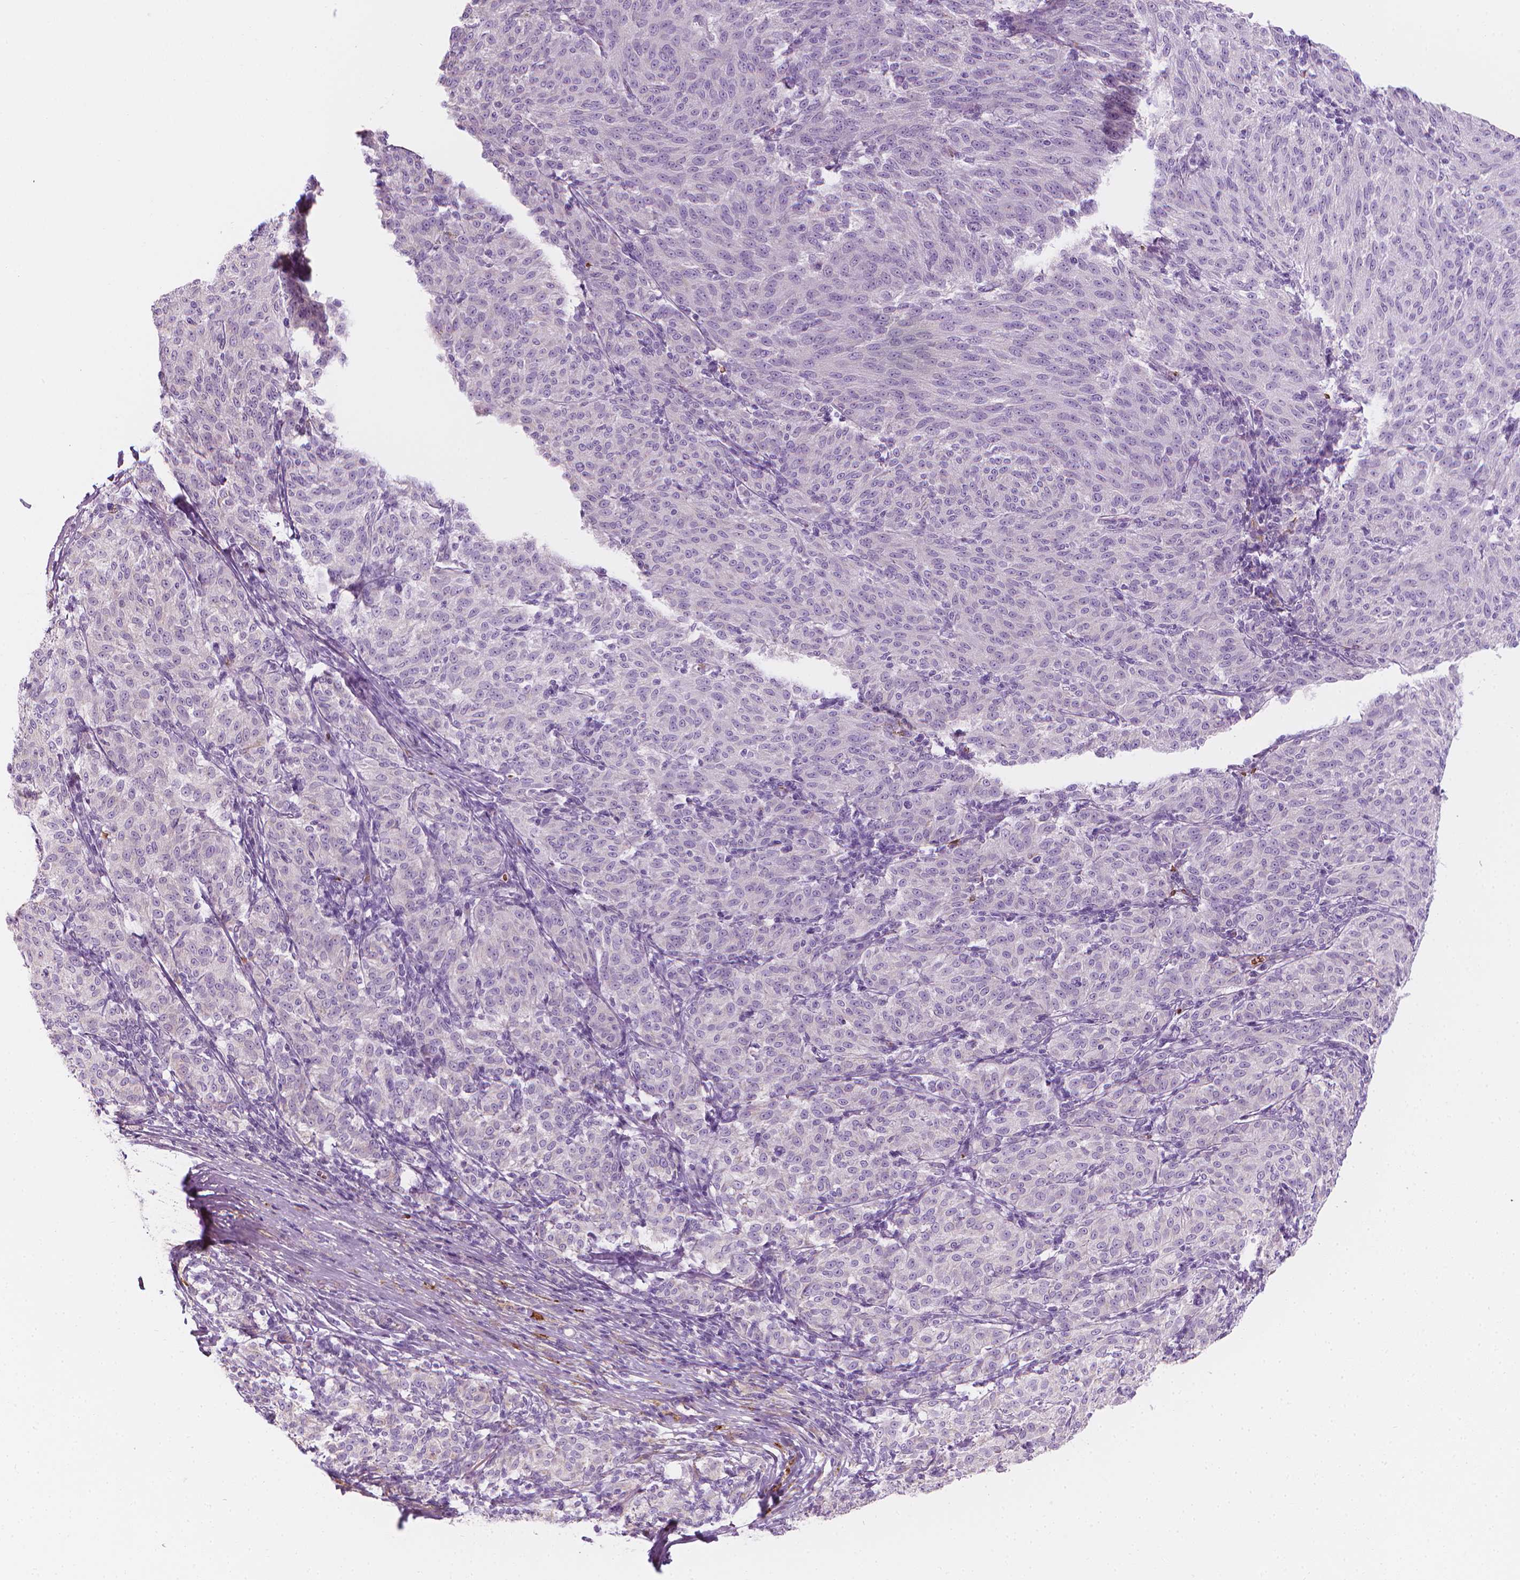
{"staining": {"intensity": "negative", "quantity": "none", "location": "none"}, "tissue": "melanoma", "cell_type": "Tumor cells", "image_type": "cancer", "snomed": [{"axis": "morphology", "description": "Malignant melanoma, NOS"}, {"axis": "topography", "description": "Skin"}], "caption": "This is a photomicrograph of IHC staining of melanoma, which shows no expression in tumor cells.", "gene": "CES1", "patient": {"sex": "female", "age": 72}}